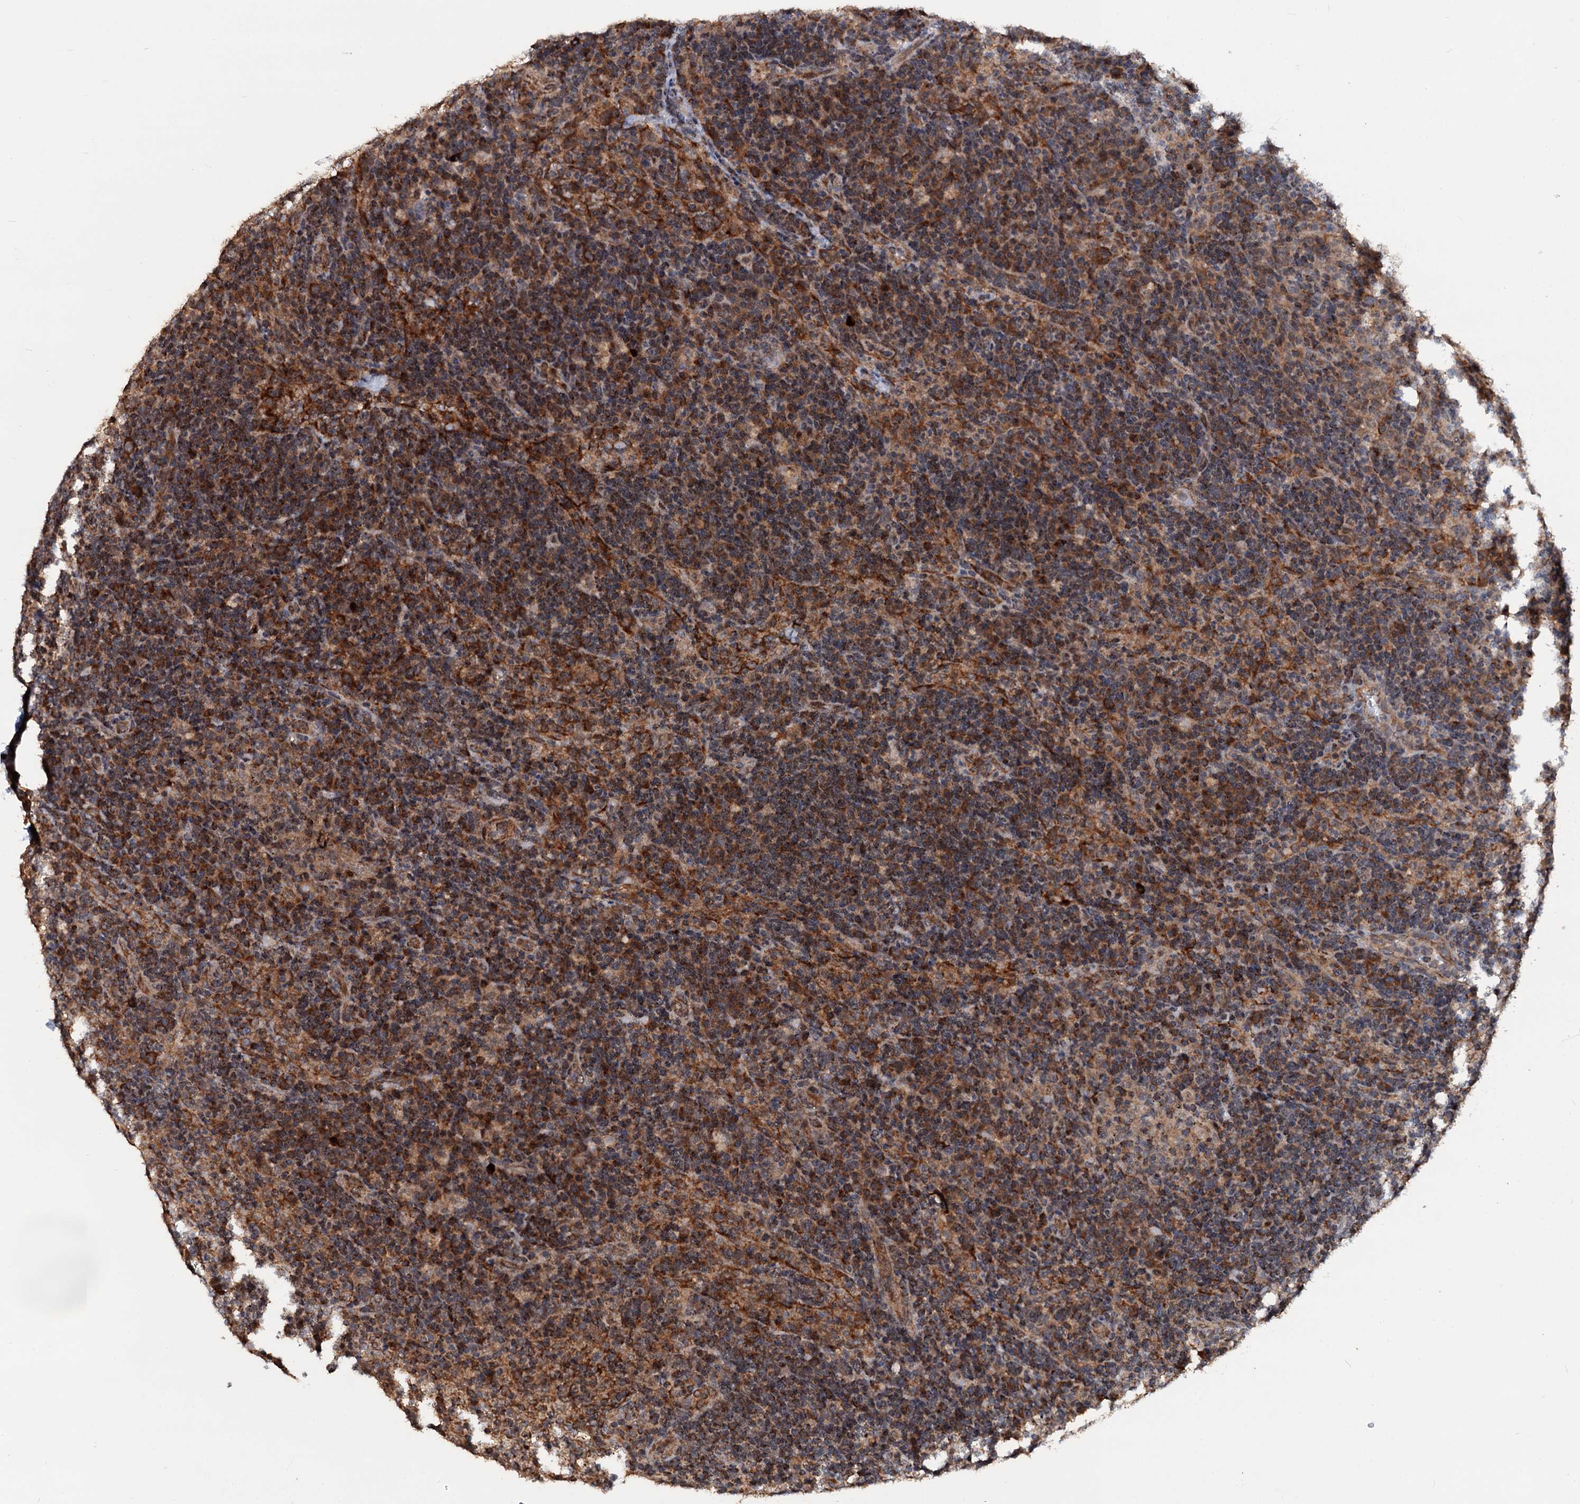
{"staining": {"intensity": "moderate", "quantity": ">75%", "location": "cytoplasmic/membranous"}, "tissue": "lymph node", "cell_type": "Germinal center cells", "image_type": "normal", "snomed": [{"axis": "morphology", "description": "Normal tissue, NOS"}, {"axis": "topography", "description": "Lymph node"}], "caption": "Protein staining of benign lymph node shows moderate cytoplasmic/membranous expression in about >75% of germinal center cells. The protein of interest is stained brown, and the nuclei are stained in blue (DAB IHC with brightfield microscopy, high magnification).", "gene": "CEP76", "patient": {"sex": "female", "age": 70}}